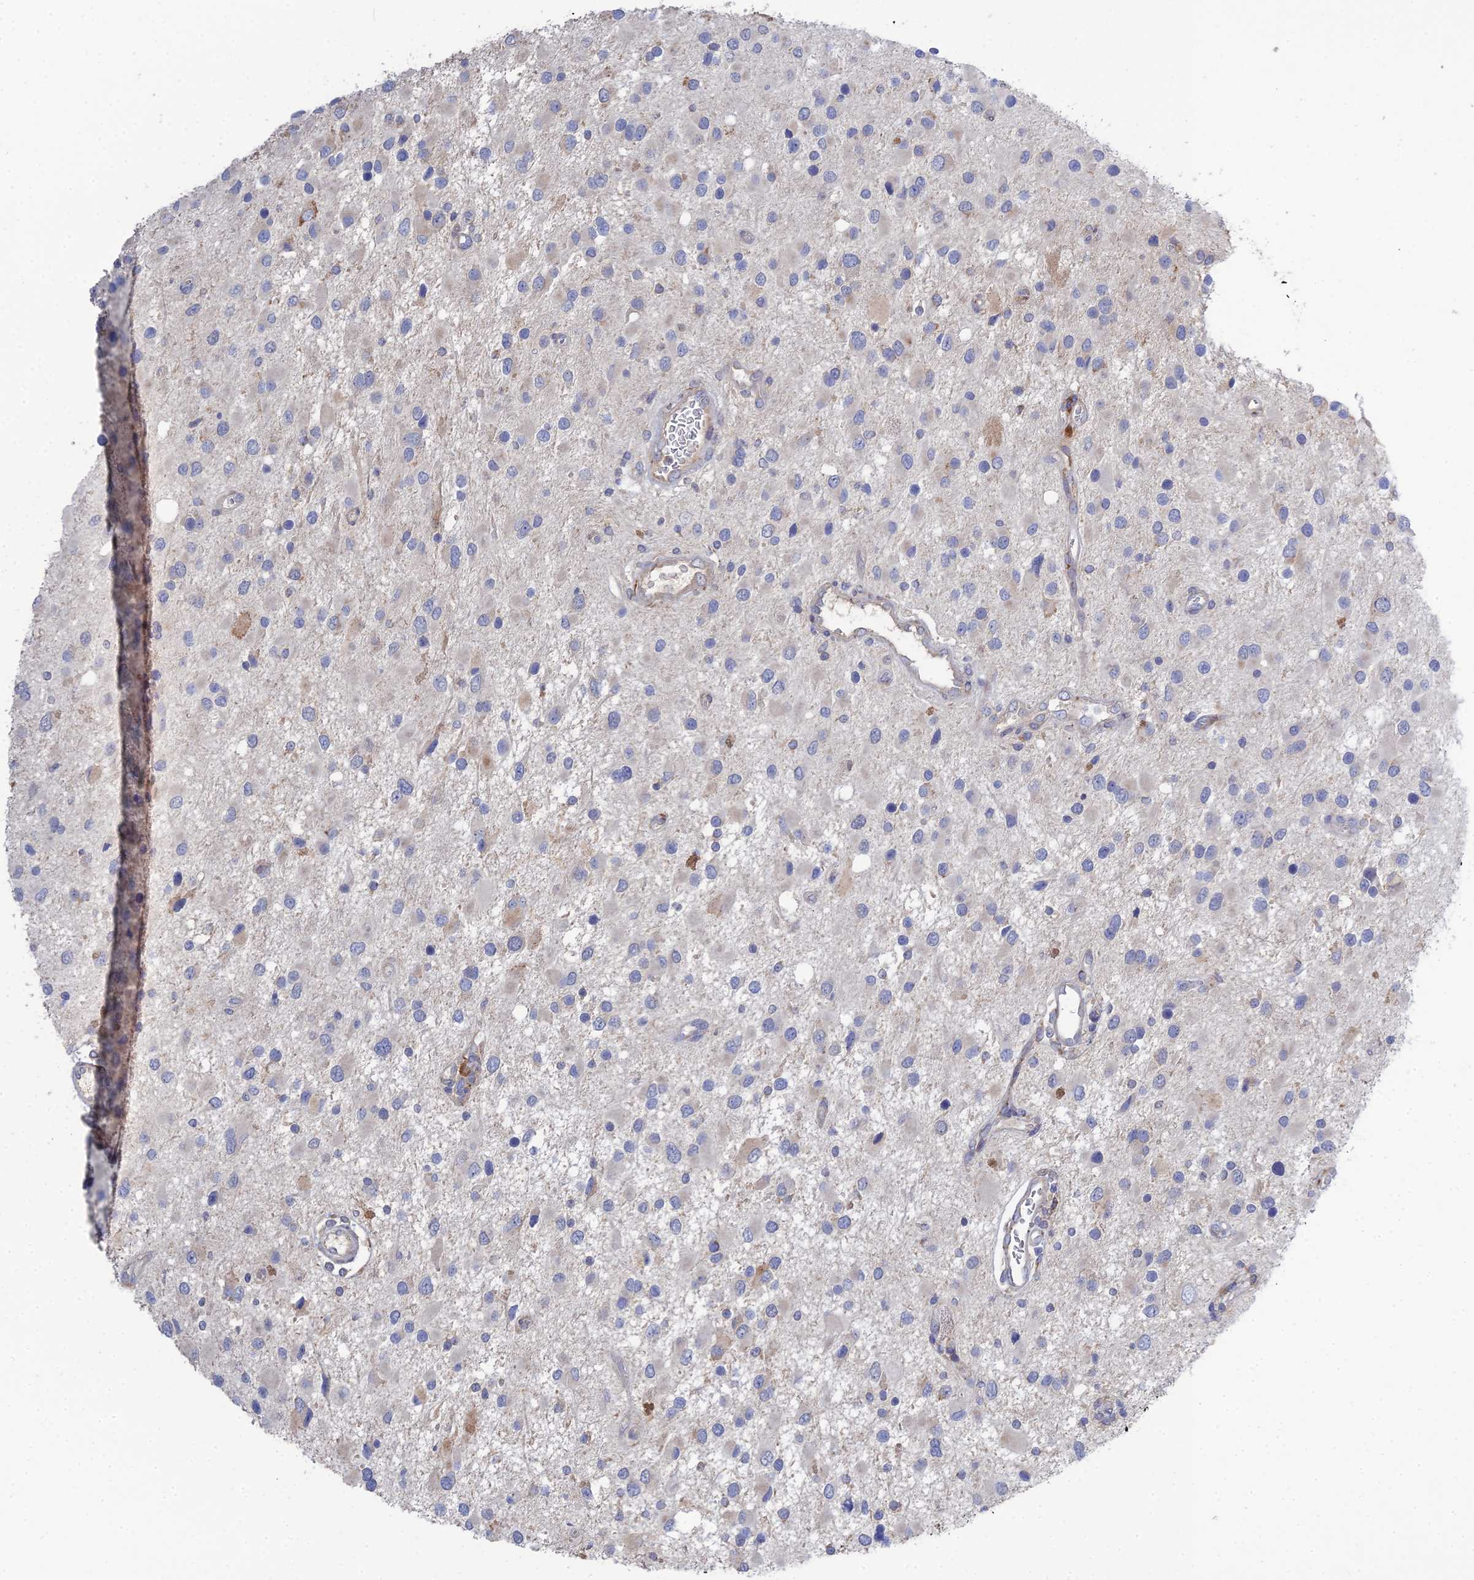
{"staining": {"intensity": "negative", "quantity": "none", "location": "none"}, "tissue": "glioma", "cell_type": "Tumor cells", "image_type": "cancer", "snomed": [{"axis": "morphology", "description": "Glioma, malignant, High grade"}, {"axis": "topography", "description": "Brain"}], "caption": "A histopathology image of human glioma is negative for staining in tumor cells. The staining is performed using DAB brown chromogen with nuclei counter-stained in using hematoxylin.", "gene": "TRAPPC6A", "patient": {"sex": "male", "age": 53}}